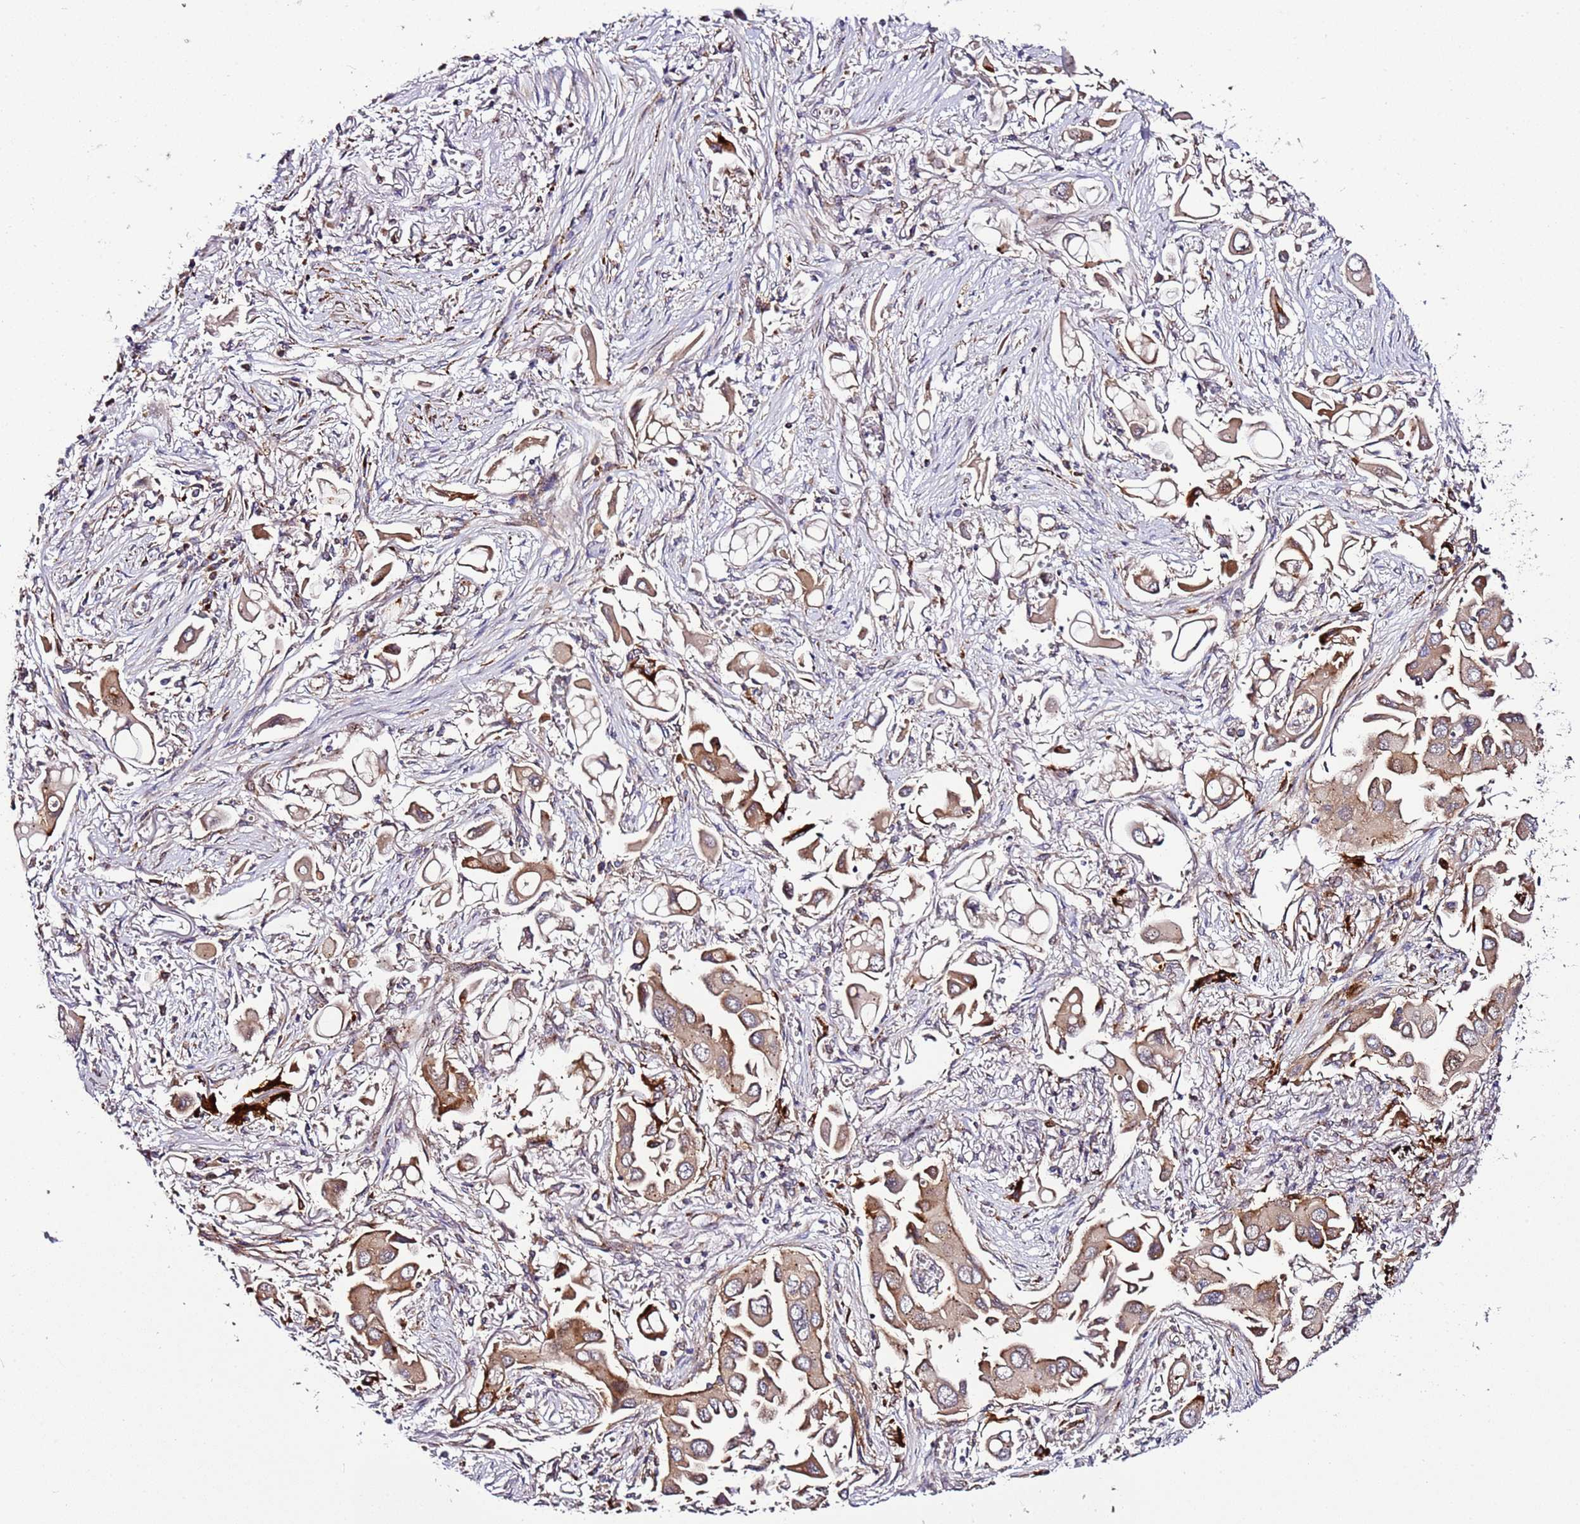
{"staining": {"intensity": "moderate", "quantity": ">75%", "location": "cytoplasmic/membranous"}, "tissue": "lung cancer", "cell_type": "Tumor cells", "image_type": "cancer", "snomed": [{"axis": "morphology", "description": "Adenocarcinoma, NOS"}, {"axis": "topography", "description": "Lung"}], "caption": "A micrograph of lung adenocarcinoma stained for a protein demonstrates moderate cytoplasmic/membranous brown staining in tumor cells. (brown staining indicates protein expression, while blue staining denotes nuclei).", "gene": "PVRIG", "patient": {"sex": "female", "age": 76}}